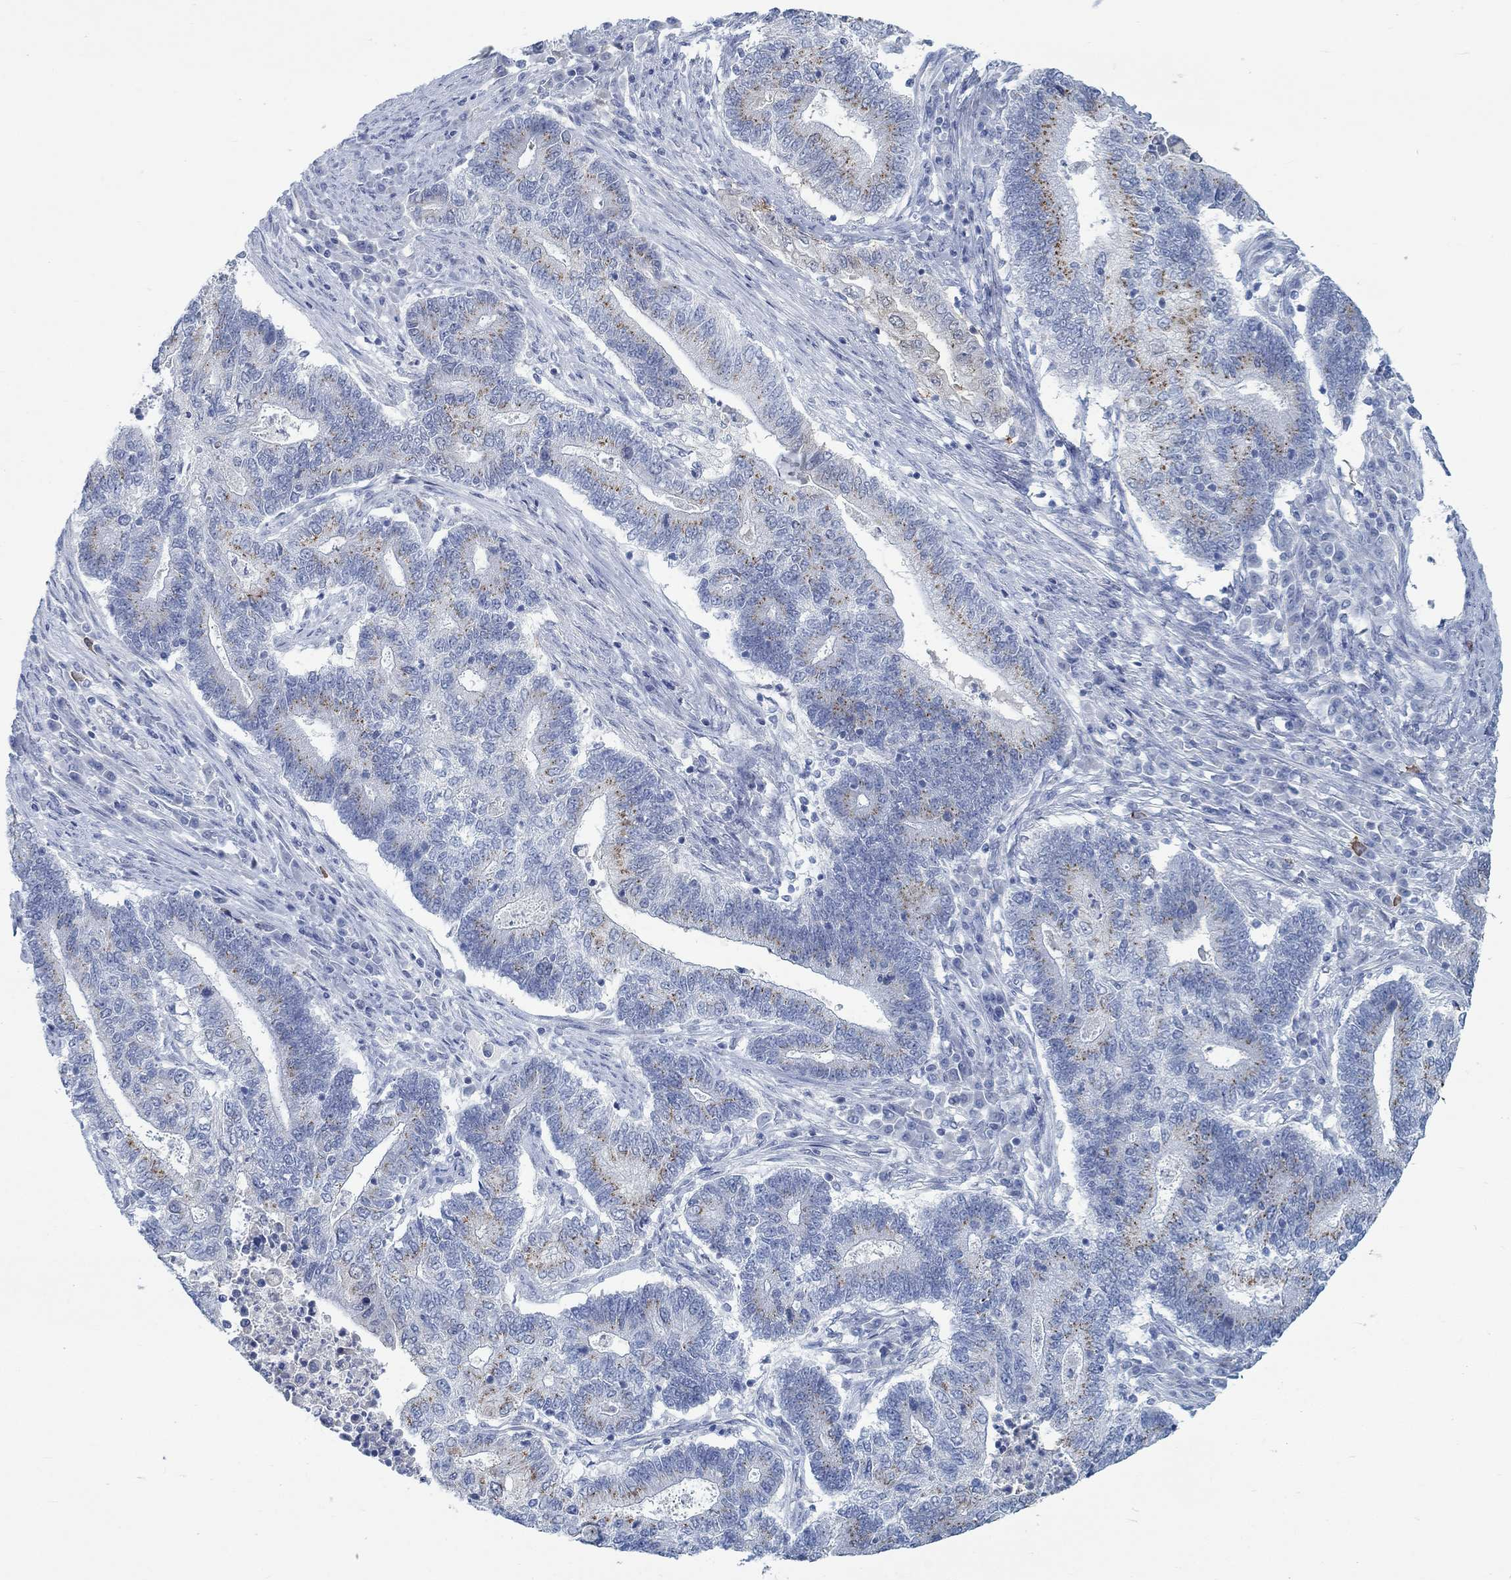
{"staining": {"intensity": "strong", "quantity": "25%-75%", "location": "cytoplasmic/membranous"}, "tissue": "endometrial cancer", "cell_type": "Tumor cells", "image_type": "cancer", "snomed": [{"axis": "morphology", "description": "Adenocarcinoma, NOS"}, {"axis": "topography", "description": "Uterus"}, {"axis": "topography", "description": "Endometrium"}], "caption": "Endometrial cancer (adenocarcinoma) was stained to show a protein in brown. There is high levels of strong cytoplasmic/membranous positivity in about 25%-75% of tumor cells.", "gene": "TEKT4", "patient": {"sex": "female", "age": 54}}